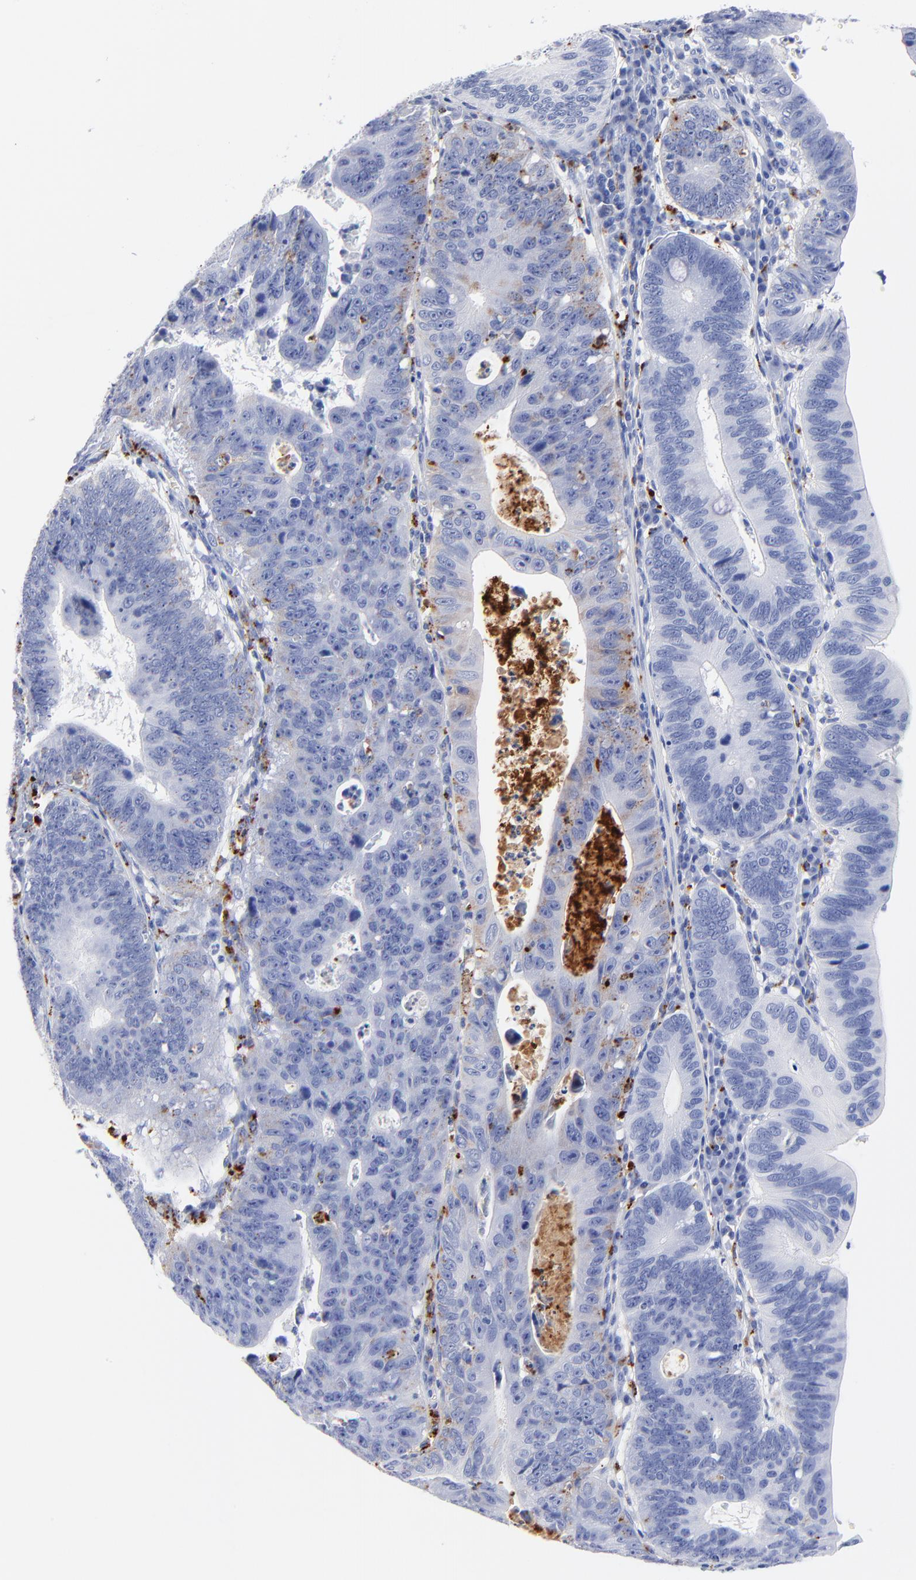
{"staining": {"intensity": "moderate", "quantity": "<25%", "location": "cytoplasmic/membranous"}, "tissue": "stomach cancer", "cell_type": "Tumor cells", "image_type": "cancer", "snomed": [{"axis": "morphology", "description": "Adenocarcinoma, NOS"}, {"axis": "topography", "description": "Stomach"}], "caption": "Brown immunohistochemical staining in stomach adenocarcinoma exhibits moderate cytoplasmic/membranous expression in about <25% of tumor cells. (Brightfield microscopy of DAB IHC at high magnification).", "gene": "CPVL", "patient": {"sex": "male", "age": 59}}